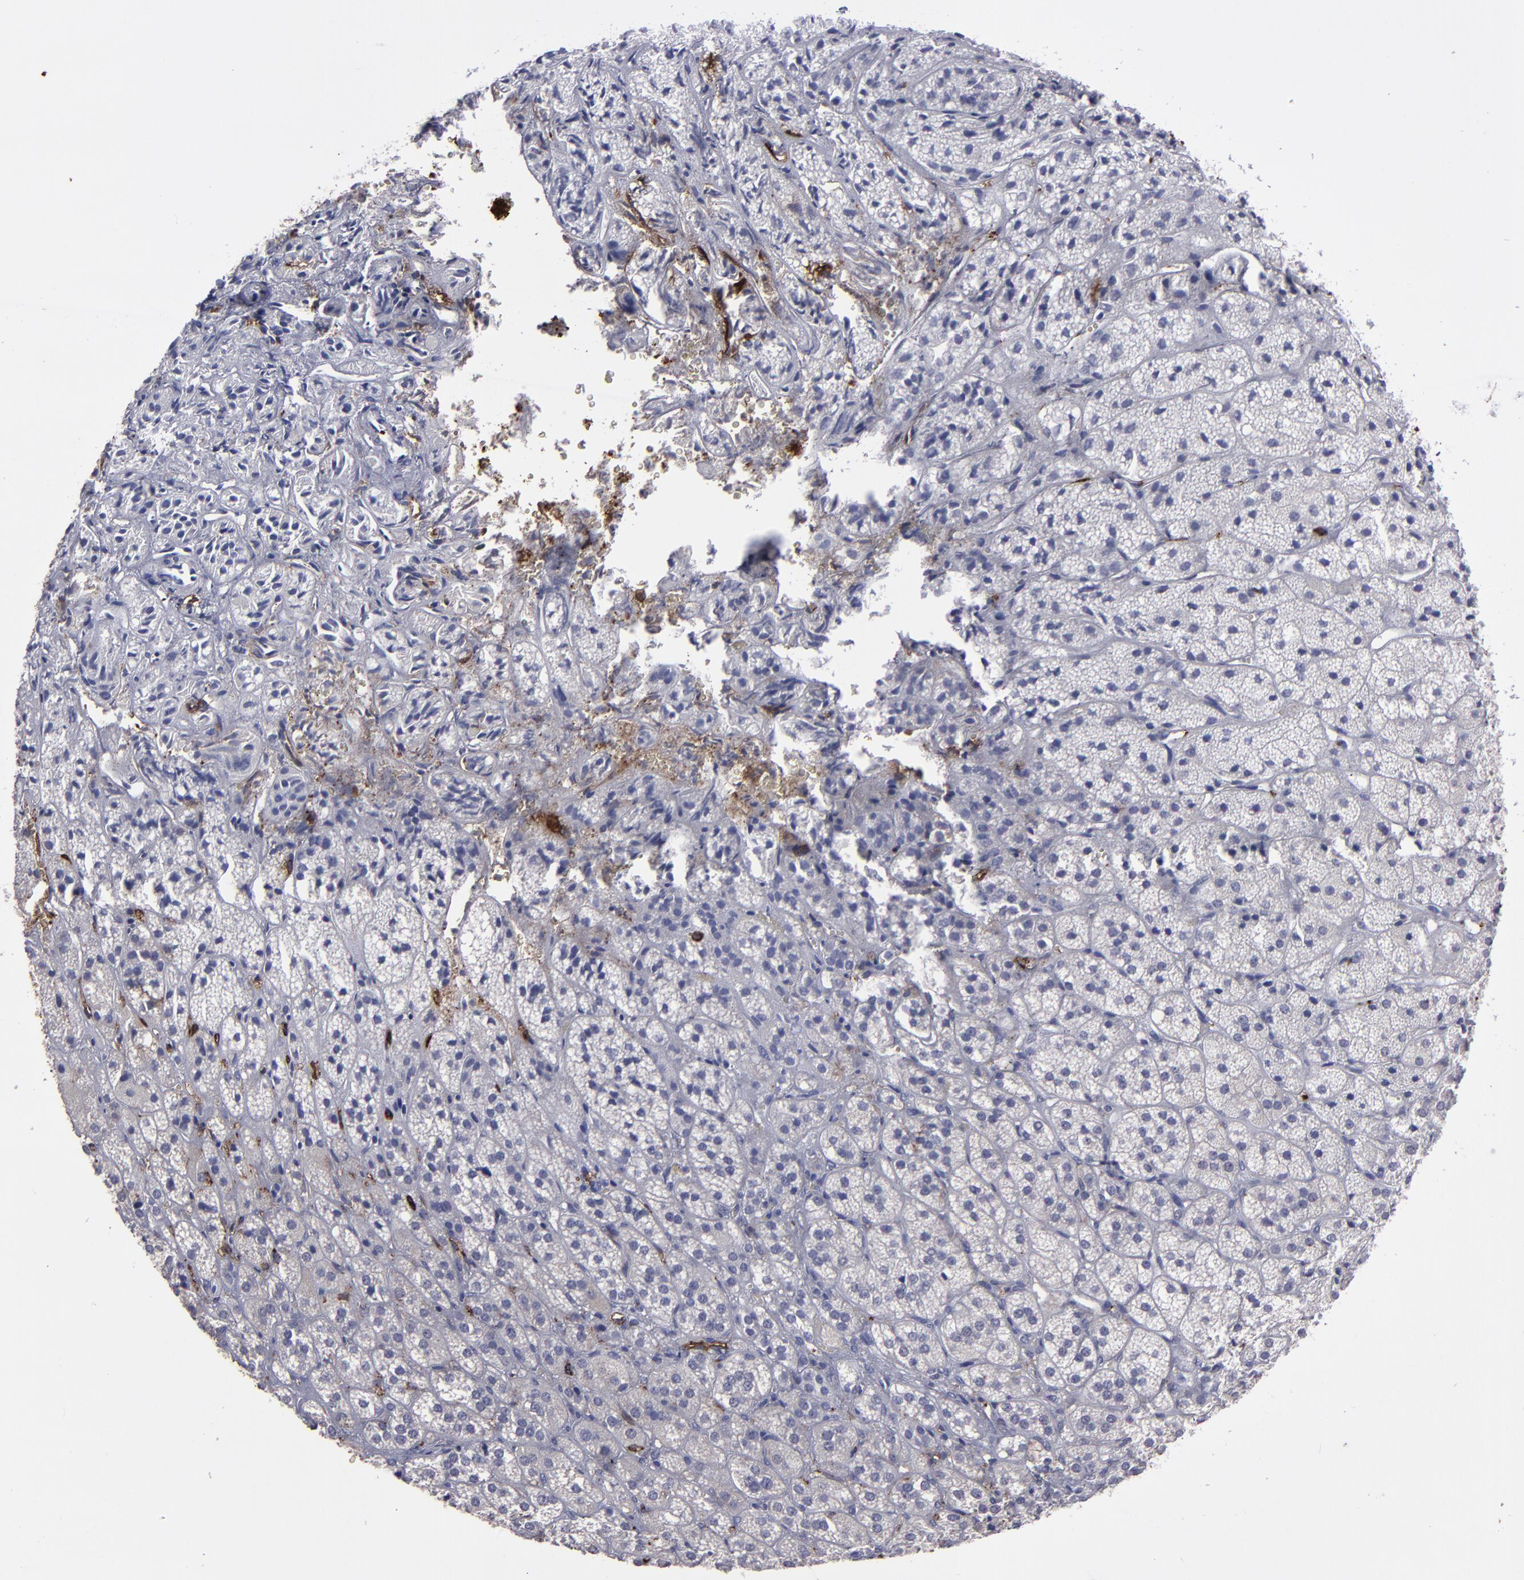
{"staining": {"intensity": "negative", "quantity": "none", "location": "none"}, "tissue": "adrenal gland", "cell_type": "Glandular cells", "image_type": "normal", "snomed": [{"axis": "morphology", "description": "Normal tissue, NOS"}, {"axis": "topography", "description": "Adrenal gland"}], "caption": "Protein analysis of normal adrenal gland exhibits no significant expression in glandular cells.", "gene": "CD36", "patient": {"sex": "female", "age": 71}}